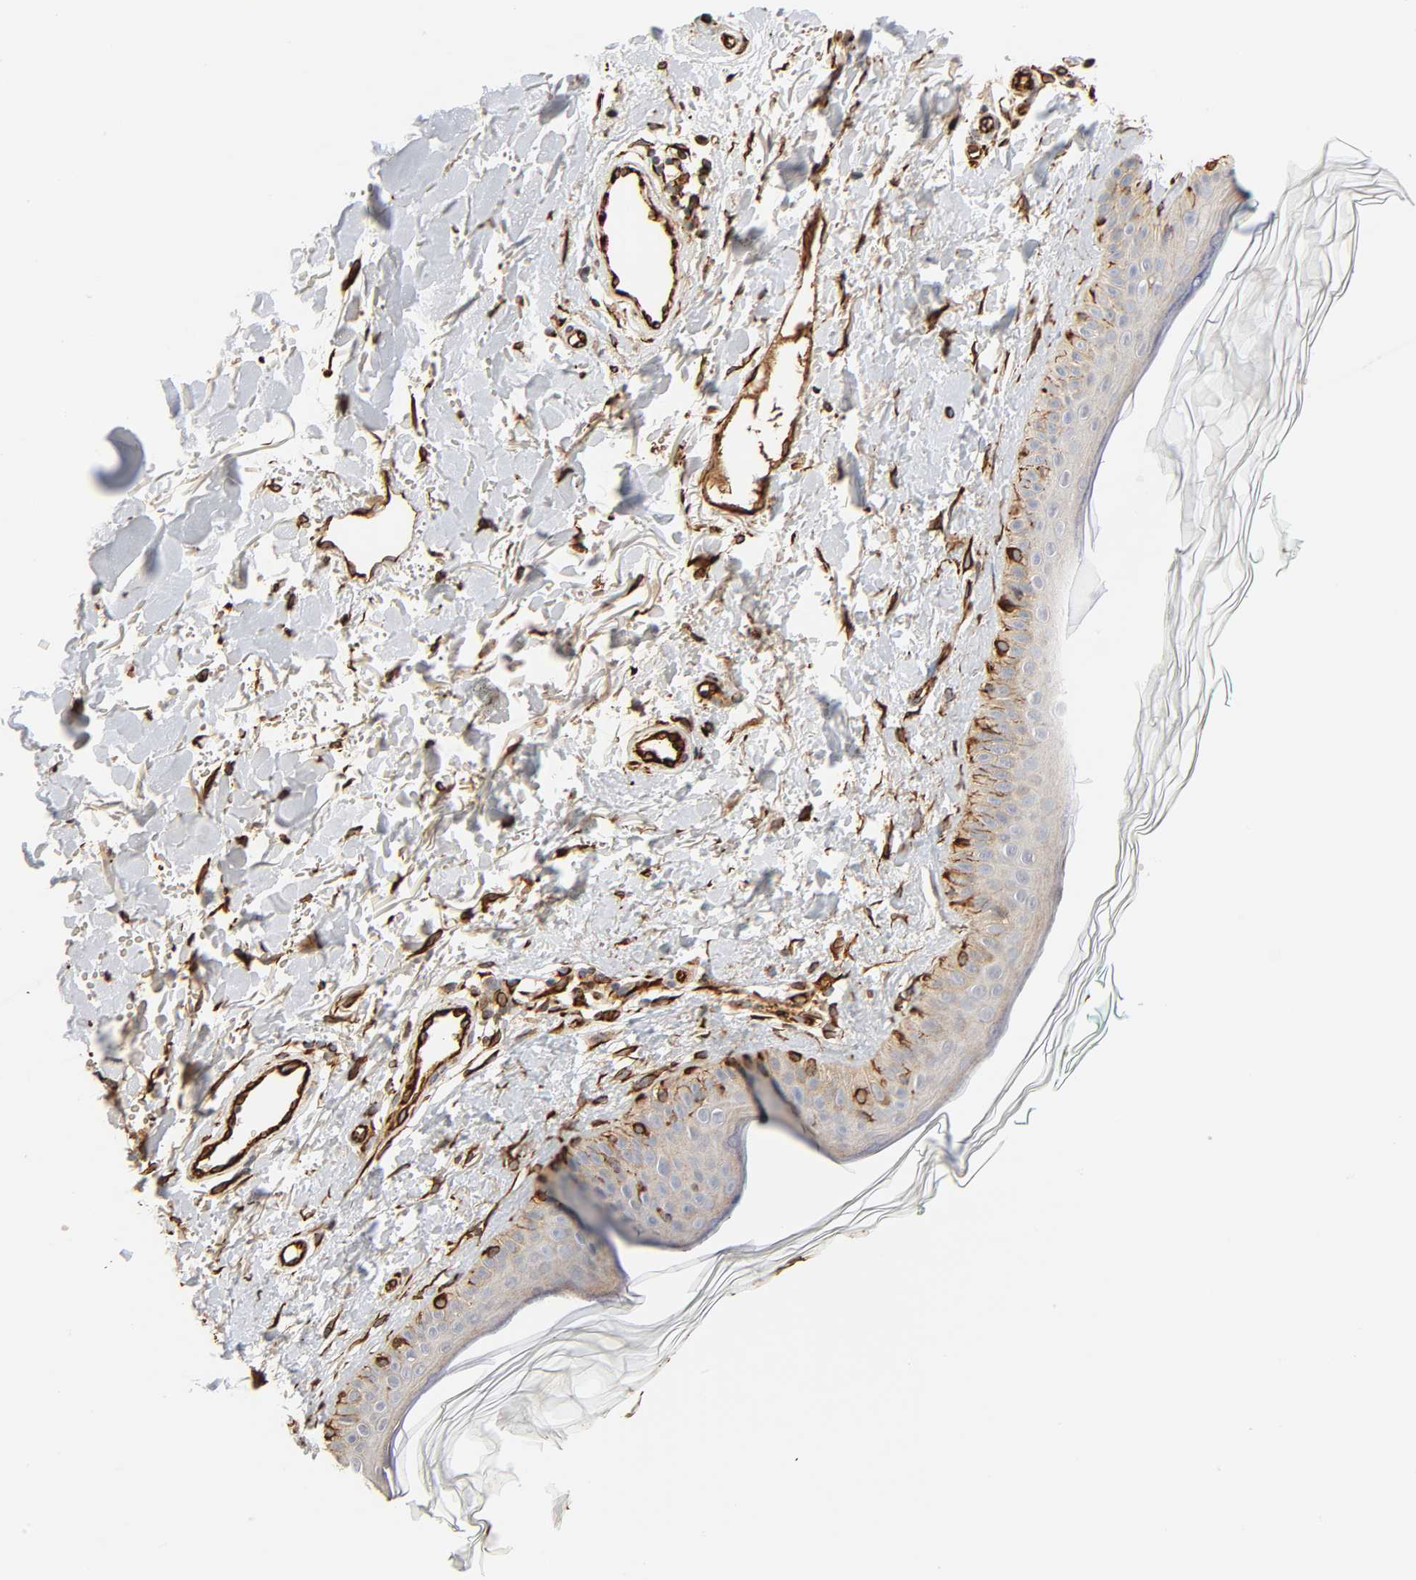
{"staining": {"intensity": "strong", "quantity": ">75%", "location": "cytoplasmic/membranous"}, "tissue": "skin", "cell_type": "Fibroblasts", "image_type": "normal", "snomed": [{"axis": "morphology", "description": "Normal tissue, NOS"}, {"axis": "topography", "description": "Skin"}], "caption": "Skin stained with immunohistochemistry displays strong cytoplasmic/membranous expression in about >75% of fibroblasts. (Brightfield microscopy of DAB IHC at high magnification).", "gene": "REEP5", "patient": {"sex": "male", "age": 71}}